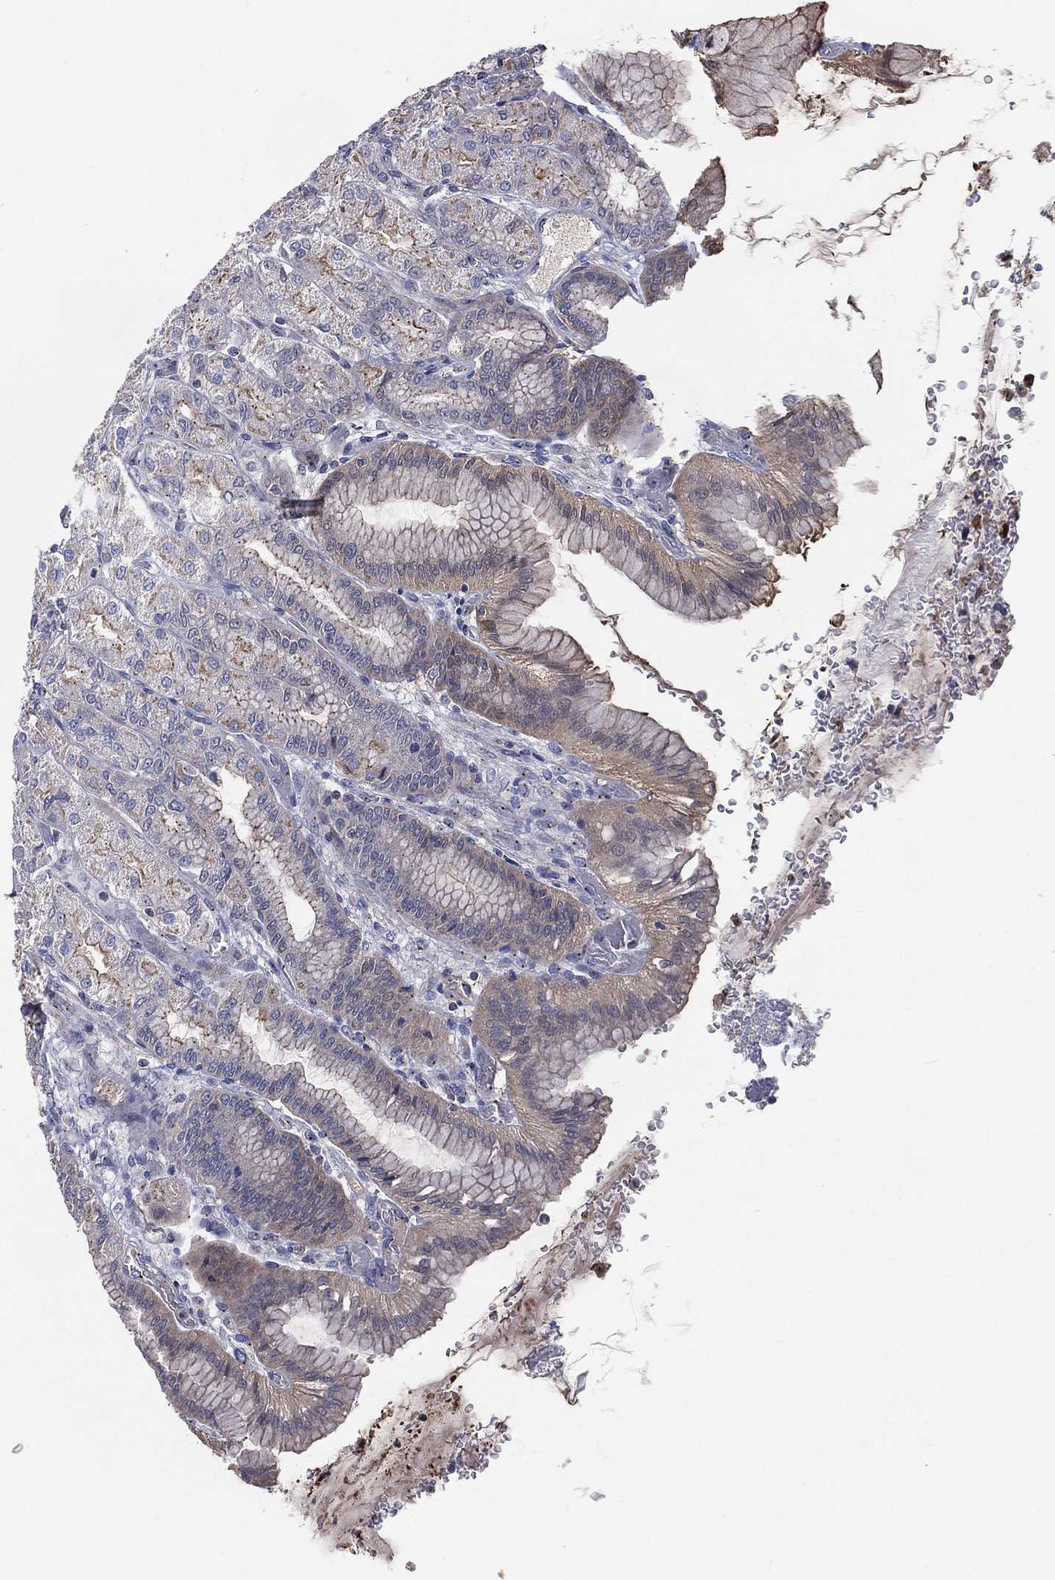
{"staining": {"intensity": "moderate", "quantity": "25%-75%", "location": "cytoplasmic/membranous"}, "tissue": "stomach", "cell_type": "Glandular cells", "image_type": "normal", "snomed": [{"axis": "morphology", "description": "Normal tissue, NOS"}, {"axis": "morphology", "description": "Adenocarcinoma, NOS"}, {"axis": "morphology", "description": "Adenocarcinoma, High grade"}, {"axis": "topography", "description": "Stomach, upper"}, {"axis": "topography", "description": "Stomach"}], "caption": "Immunohistochemical staining of normal stomach reveals medium levels of moderate cytoplasmic/membranous positivity in approximately 25%-75% of glandular cells.", "gene": "CROCC", "patient": {"sex": "female", "age": 65}}